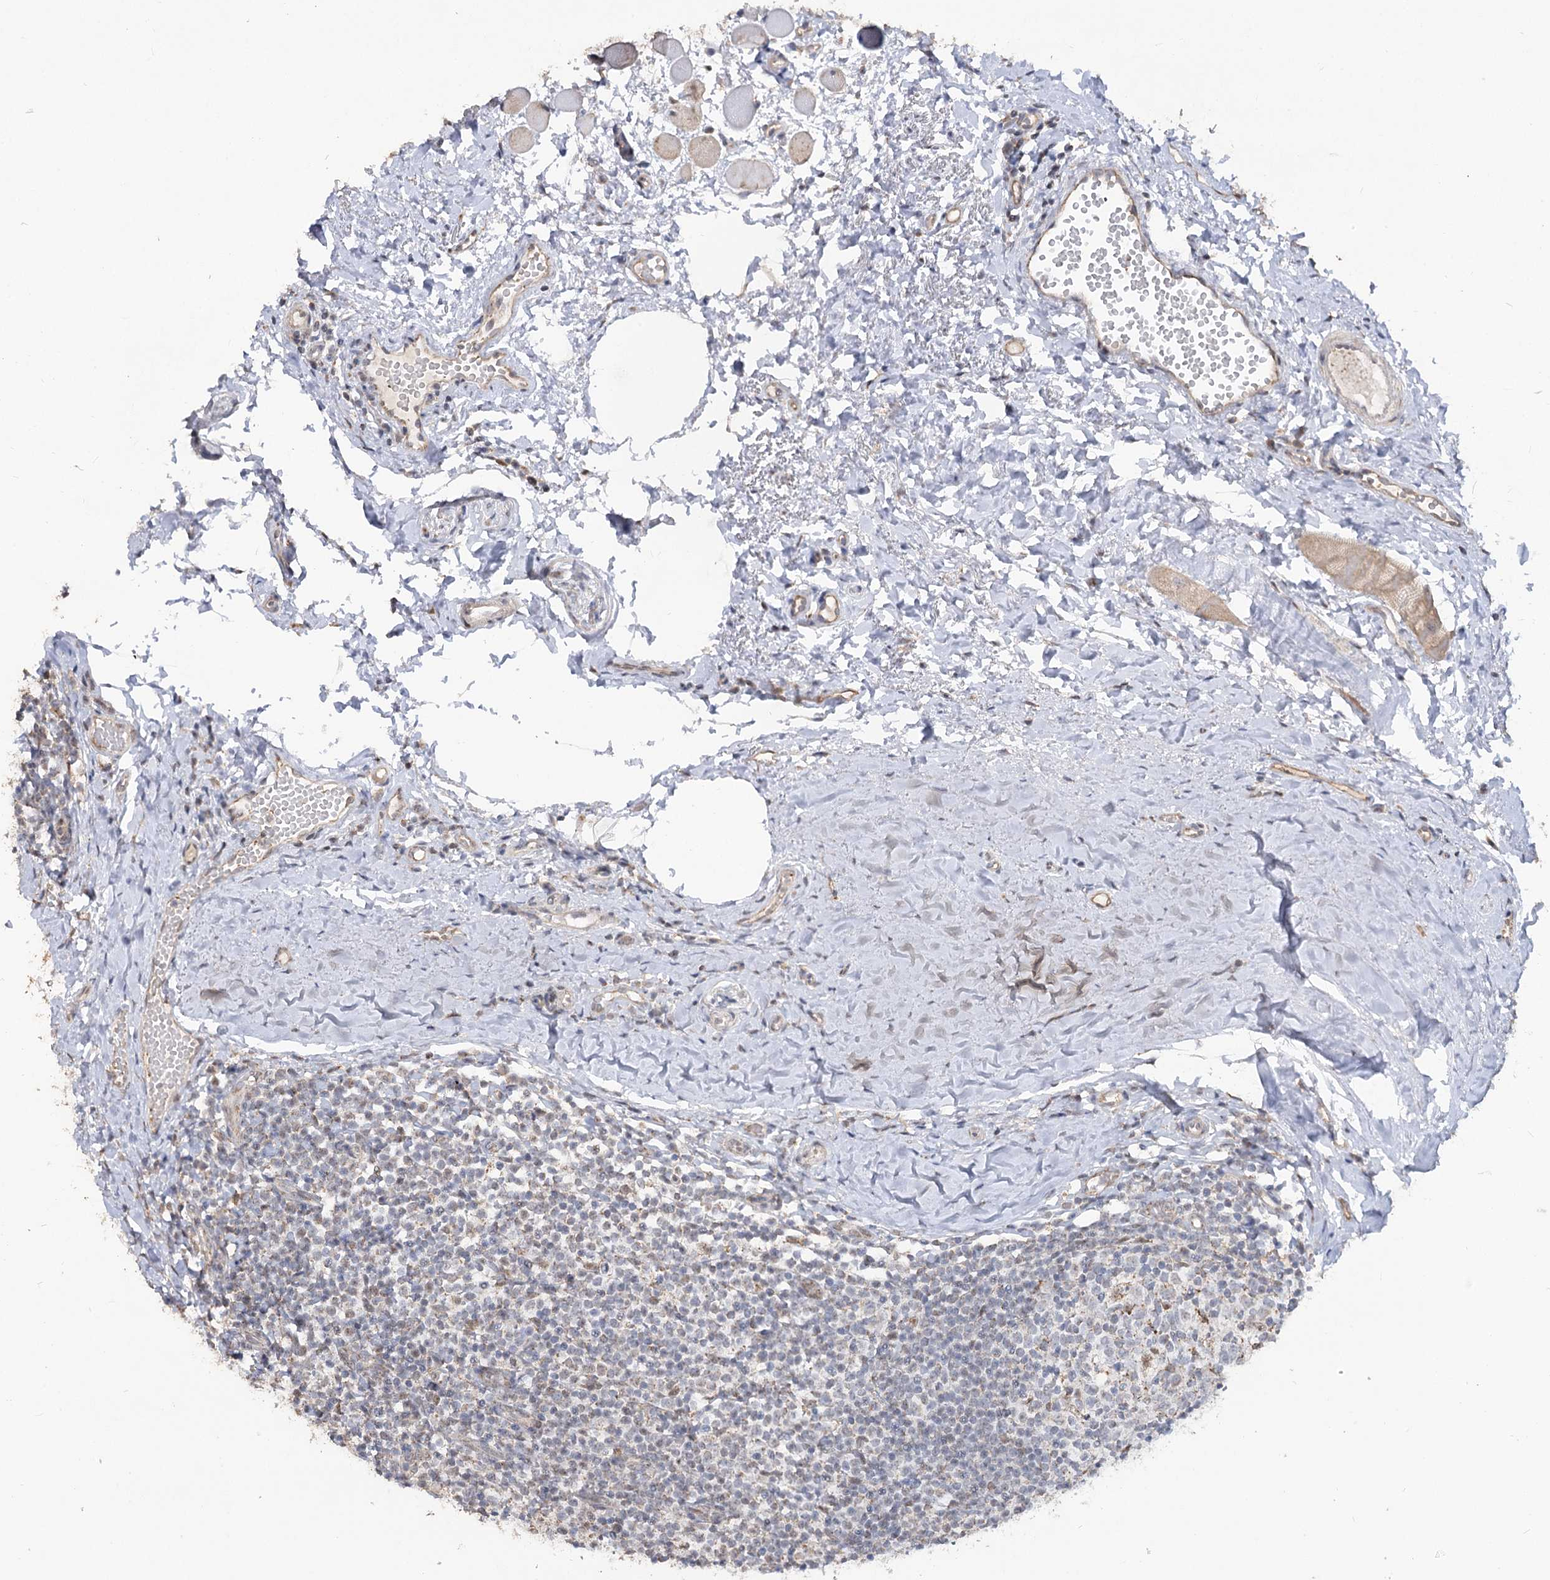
{"staining": {"intensity": "moderate", "quantity": "<25%", "location": "nuclear"}, "tissue": "tonsil", "cell_type": "Germinal center cells", "image_type": "normal", "snomed": [{"axis": "morphology", "description": "Normal tissue, NOS"}, {"axis": "topography", "description": "Tonsil"}], "caption": "High-magnification brightfield microscopy of unremarkable tonsil stained with DAB (brown) and counterstained with hematoxylin (blue). germinal center cells exhibit moderate nuclear expression is appreciated in approximately<25% of cells. (Stains: DAB in brown, nuclei in blue, Microscopy: brightfield microscopy at high magnification).", "gene": "RUFY4", "patient": {"sex": "female", "age": 19}}